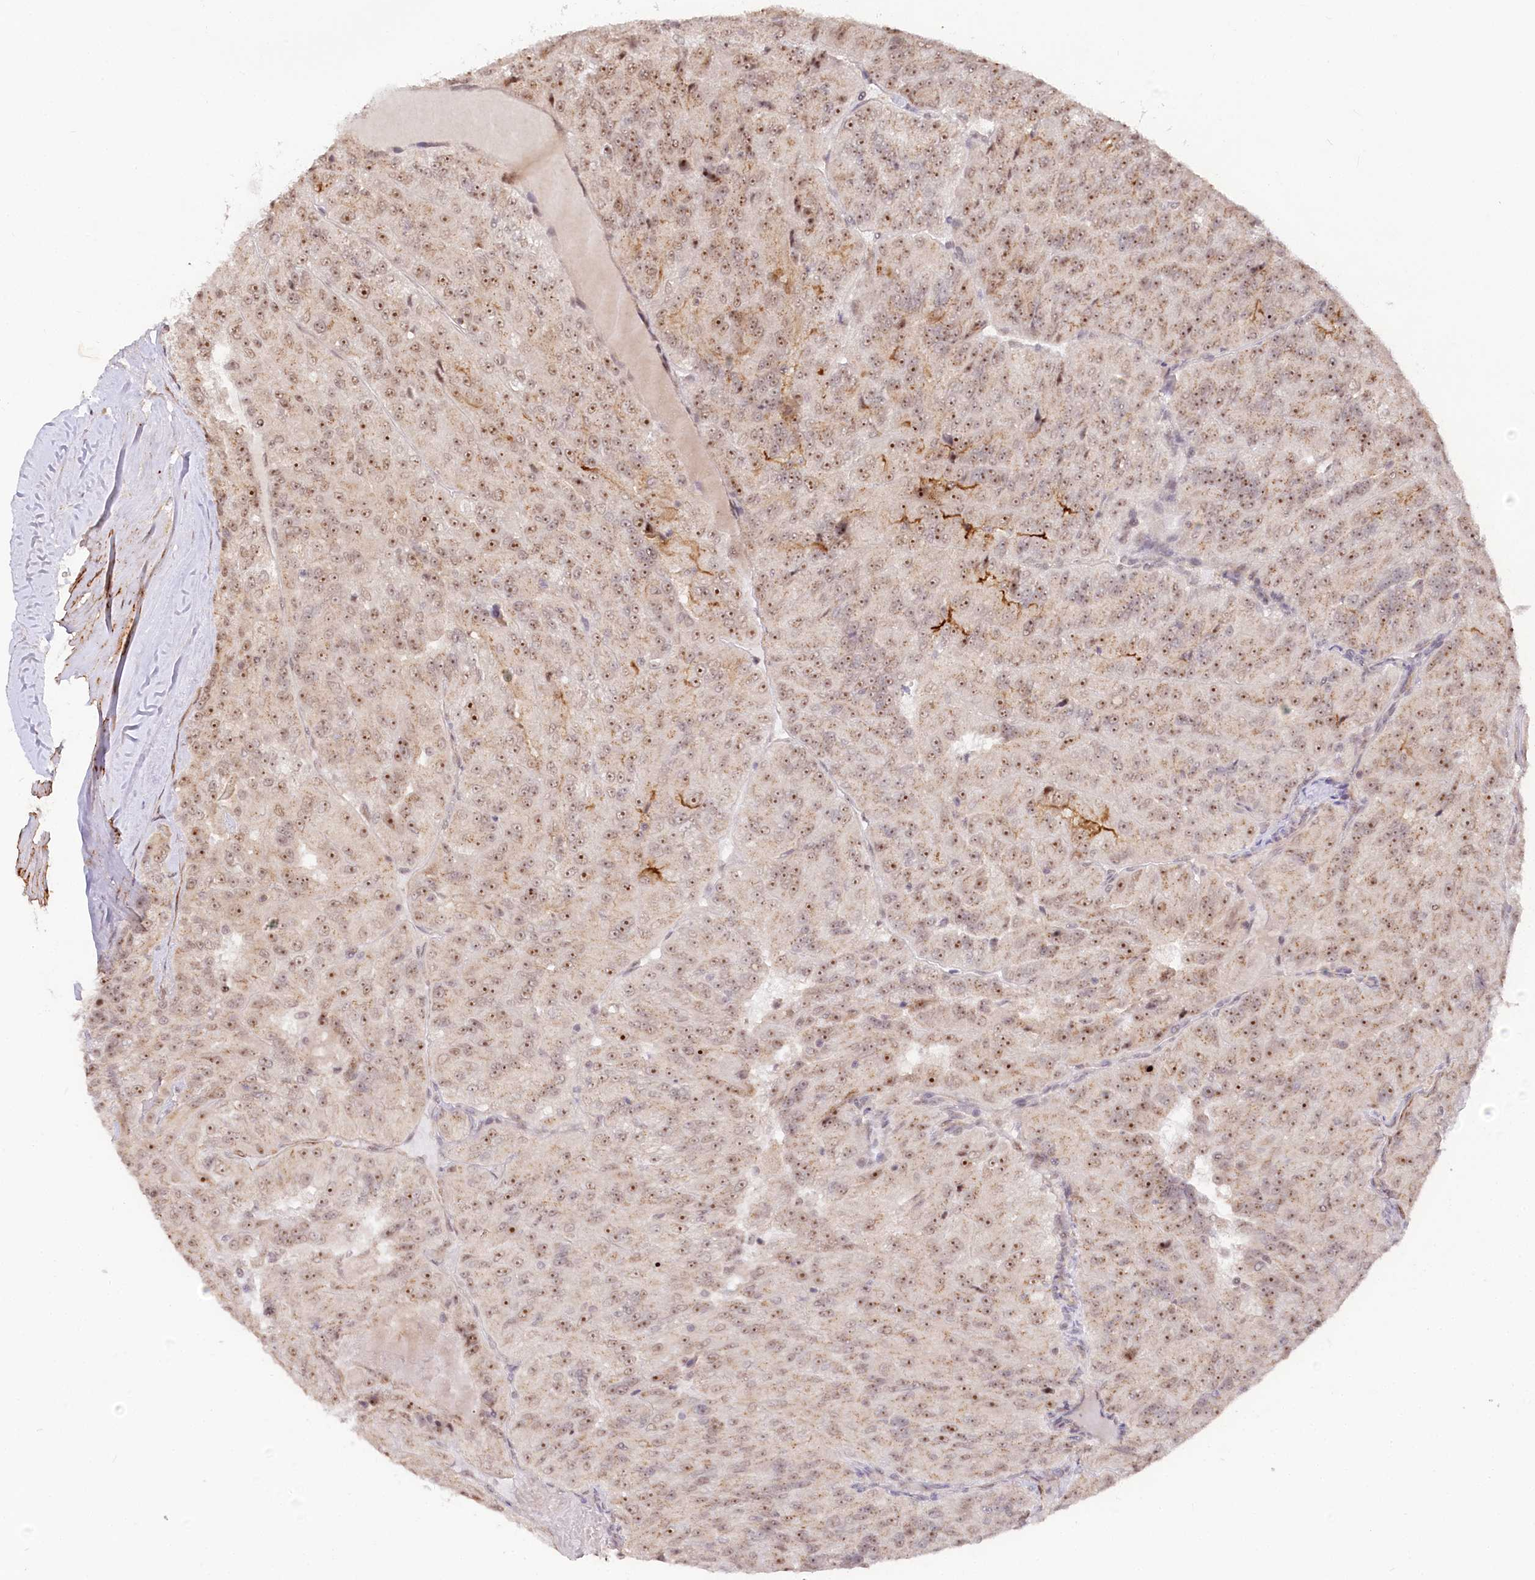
{"staining": {"intensity": "moderate", "quantity": "25%-75%", "location": "nuclear"}, "tissue": "renal cancer", "cell_type": "Tumor cells", "image_type": "cancer", "snomed": [{"axis": "morphology", "description": "Adenocarcinoma, NOS"}, {"axis": "topography", "description": "Kidney"}], "caption": "Tumor cells display moderate nuclear staining in approximately 25%-75% of cells in adenocarcinoma (renal). (DAB IHC with brightfield microscopy, high magnification).", "gene": "GNL3L", "patient": {"sex": "female", "age": 63}}